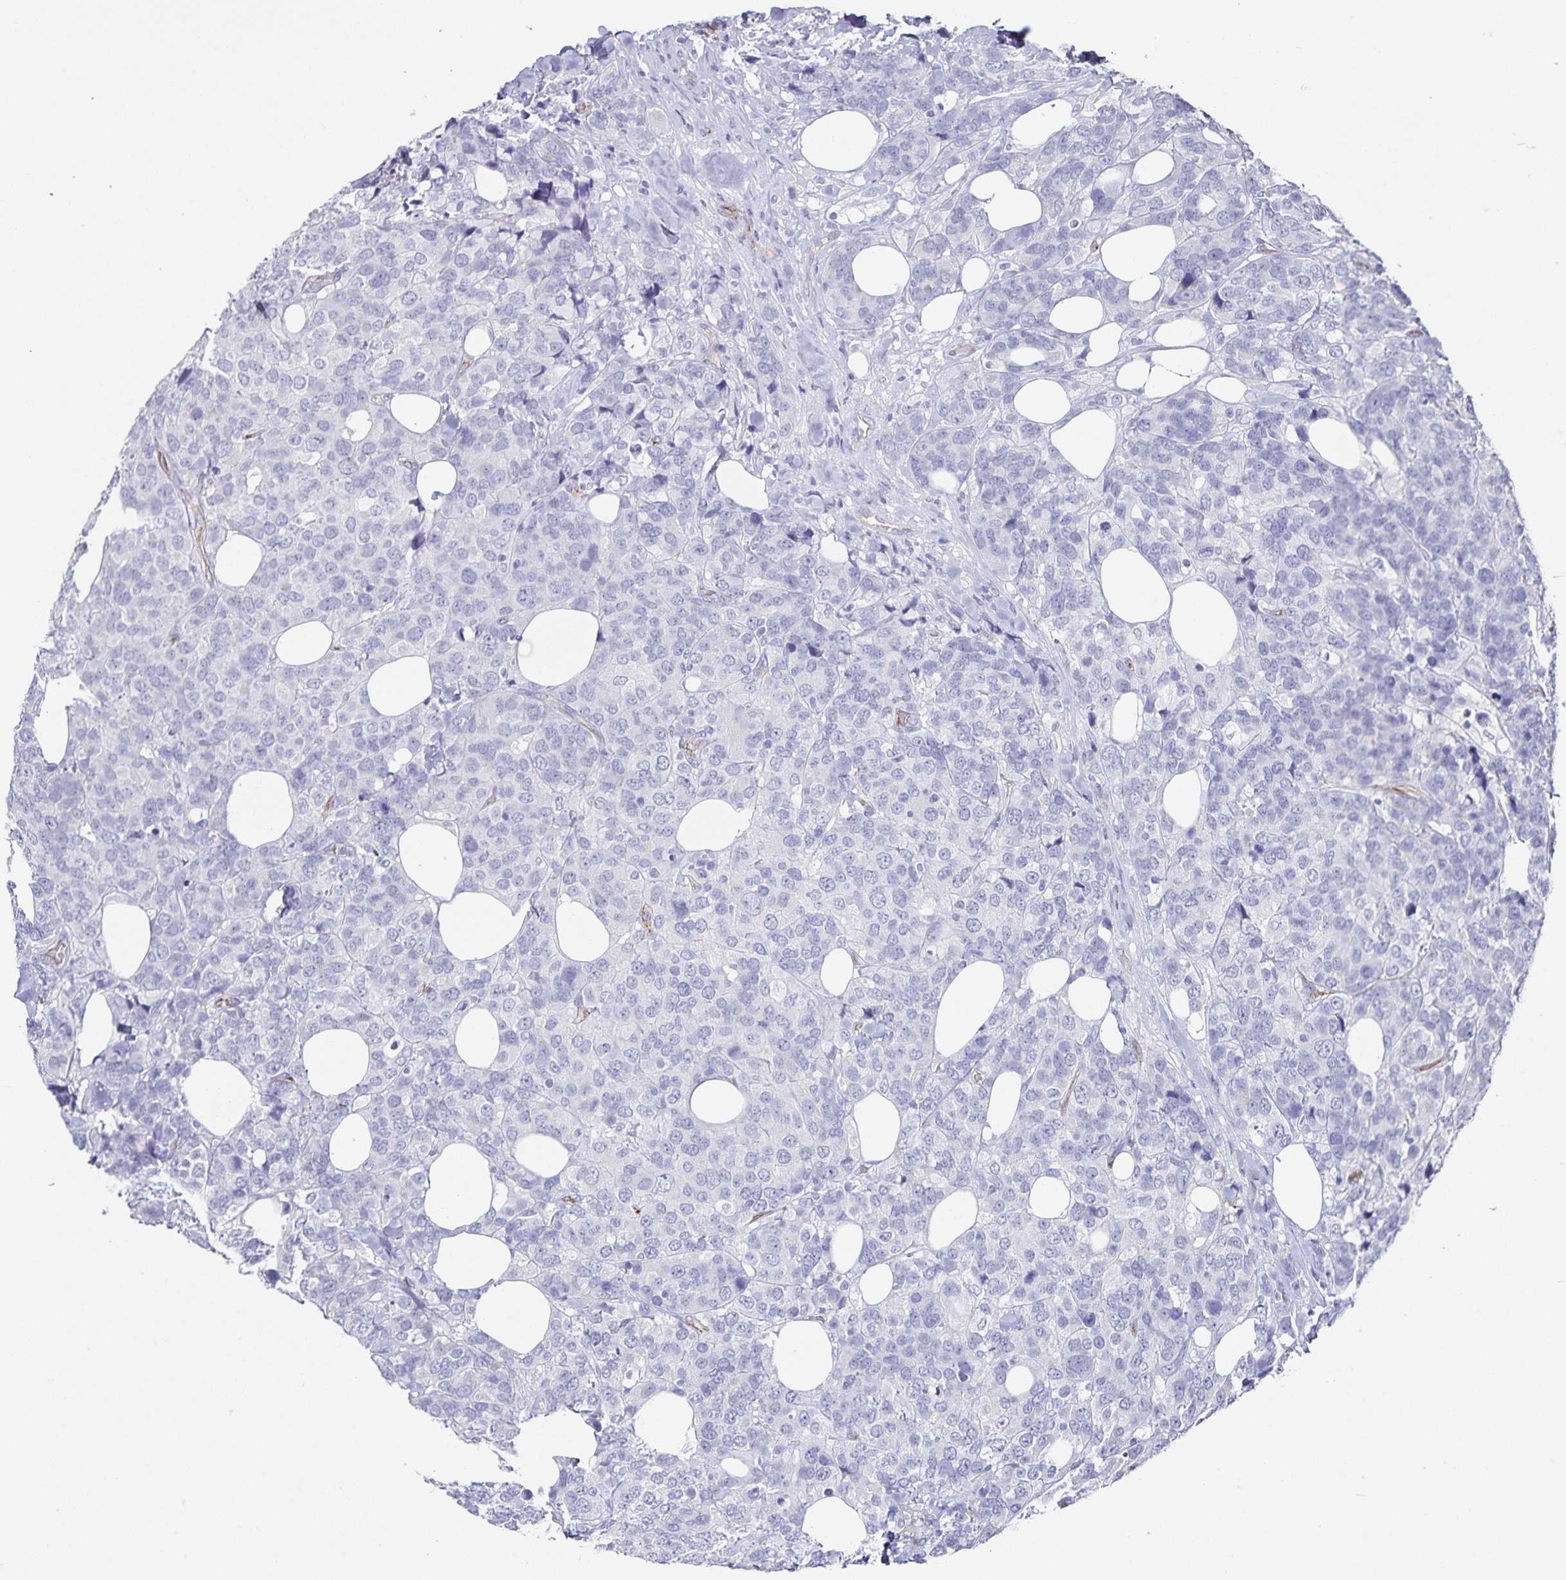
{"staining": {"intensity": "negative", "quantity": "none", "location": "none"}, "tissue": "breast cancer", "cell_type": "Tumor cells", "image_type": "cancer", "snomed": [{"axis": "morphology", "description": "Lobular carcinoma"}, {"axis": "topography", "description": "Breast"}], "caption": "Immunohistochemistry (IHC) of human breast cancer displays no staining in tumor cells.", "gene": "PODXL", "patient": {"sex": "female", "age": 59}}